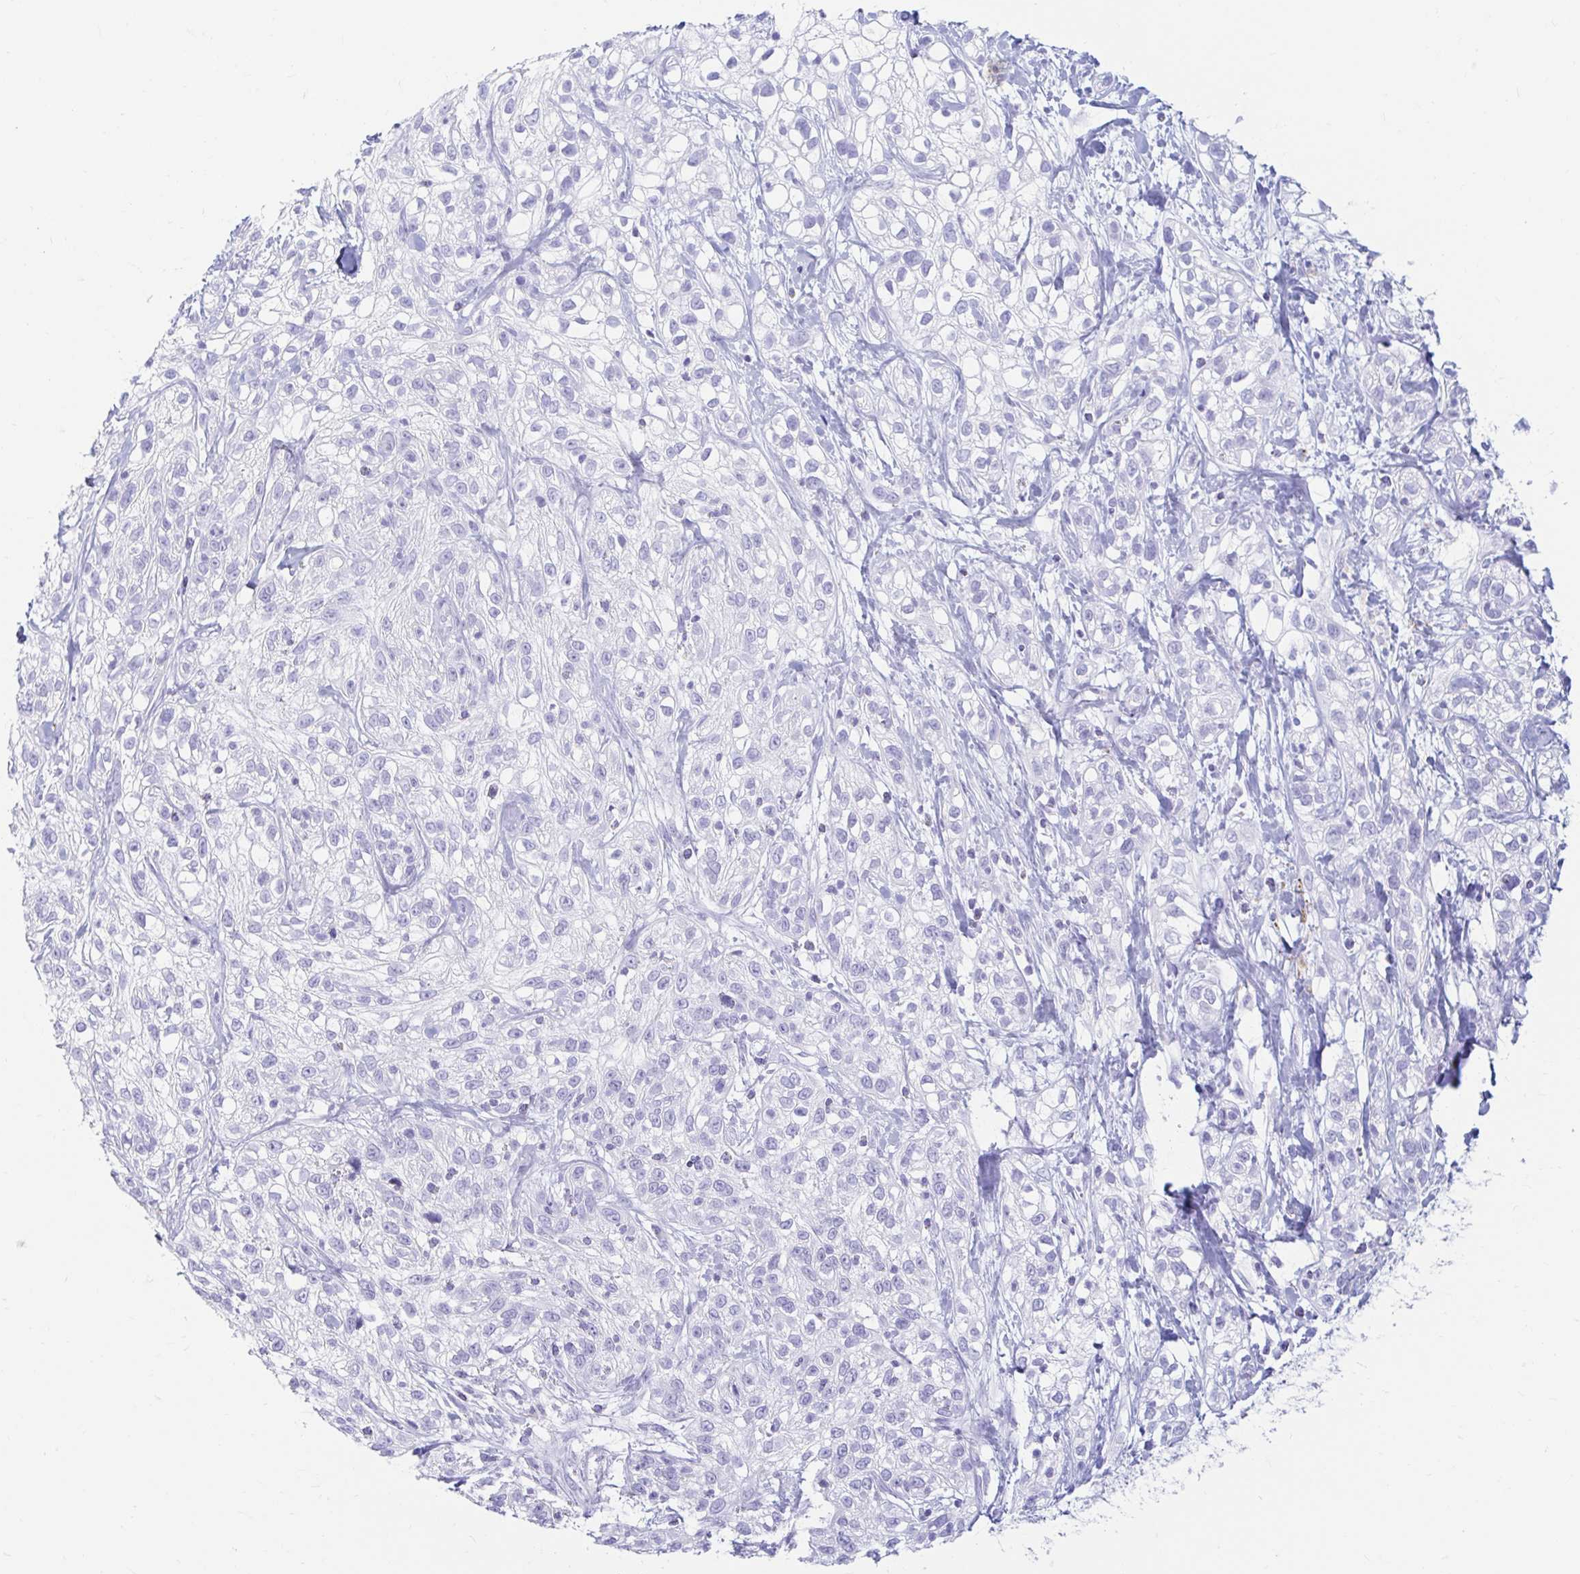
{"staining": {"intensity": "negative", "quantity": "none", "location": "none"}, "tissue": "skin cancer", "cell_type": "Tumor cells", "image_type": "cancer", "snomed": [{"axis": "morphology", "description": "Squamous cell carcinoma, NOS"}, {"axis": "topography", "description": "Skin"}], "caption": "Tumor cells are negative for protein expression in human skin squamous cell carcinoma.", "gene": "ERICH6", "patient": {"sex": "male", "age": 82}}